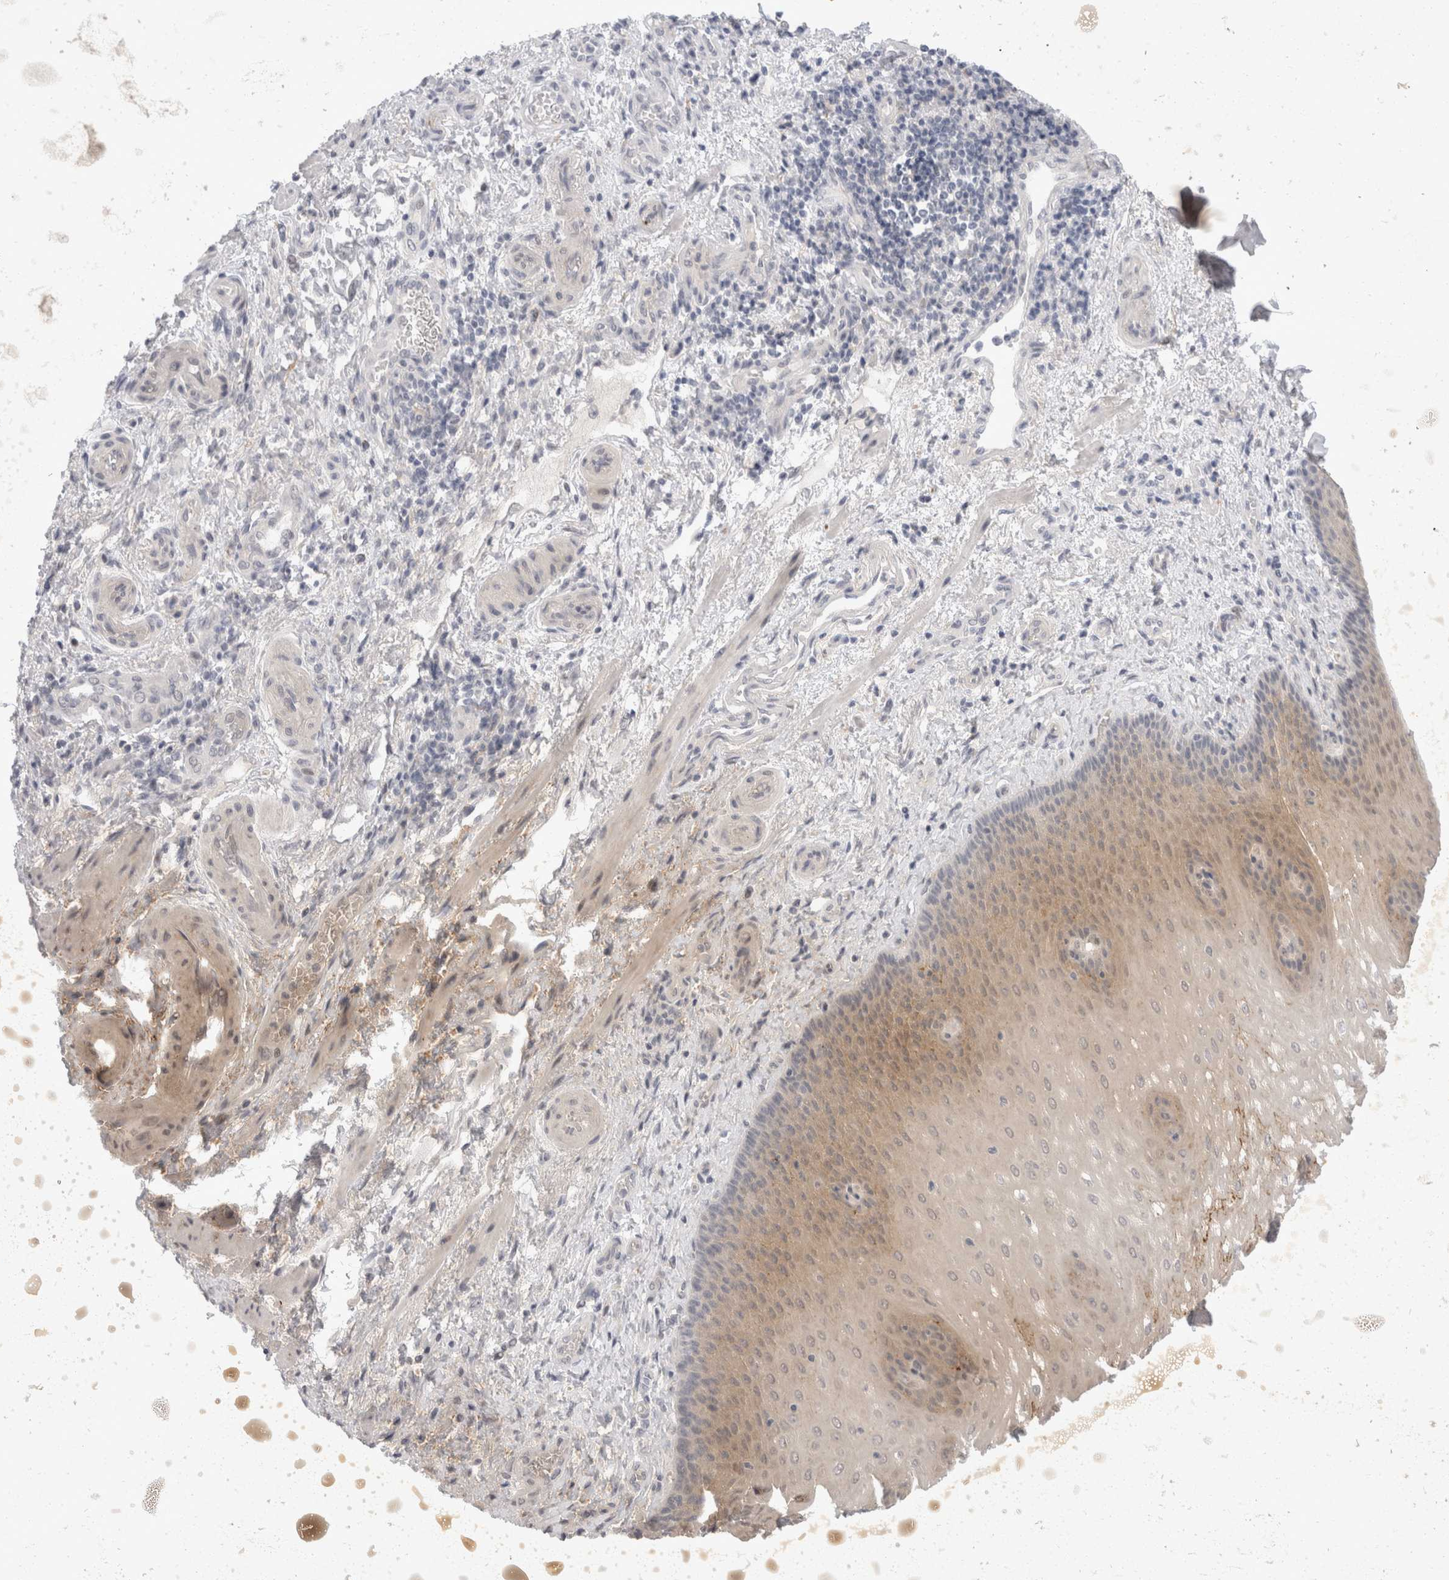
{"staining": {"intensity": "moderate", "quantity": ">75%", "location": "cytoplasmic/membranous"}, "tissue": "esophagus", "cell_type": "Squamous epithelial cells", "image_type": "normal", "snomed": [{"axis": "morphology", "description": "Normal tissue, NOS"}, {"axis": "topography", "description": "Esophagus"}], "caption": "This histopathology image exhibits immunohistochemistry (IHC) staining of normal human esophagus, with medium moderate cytoplasmic/membranous staining in about >75% of squamous epithelial cells.", "gene": "TOM1L2", "patient": {"sex": "male", "age": 54}}